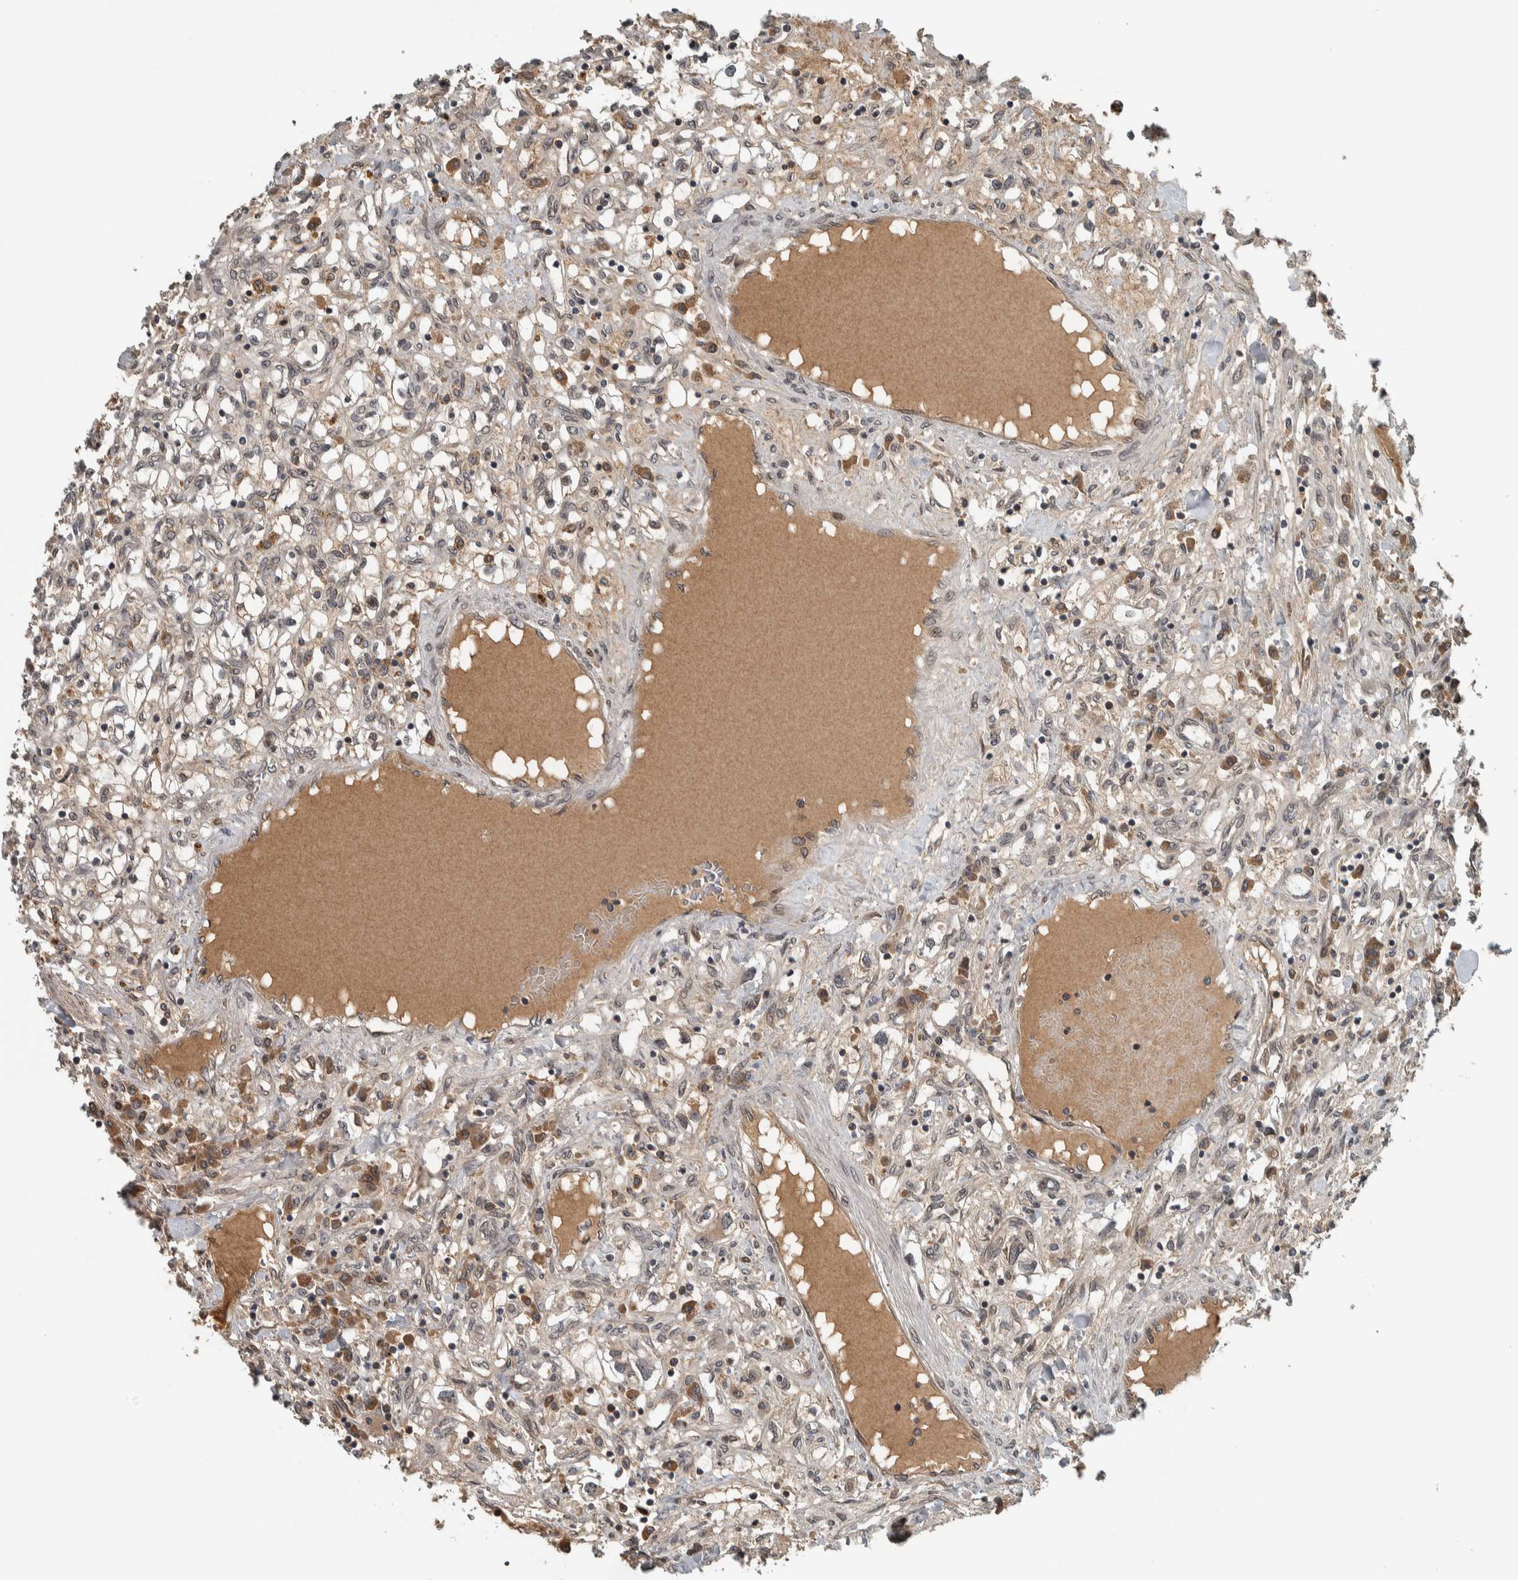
{"staining": {"intensity": "moderate", "quantity": "25%-75%", "location": "cytoplasmic/membranous"}, "tissue": "renal cancer", "cell_type": "Tumor cells", "image_type": "cancer", "snomed": [{"axis": "morphology", "description": "Adenocarcinoma, NOS"}, {"axis": "topography", "description": "Kidney"}], "caption": "Renal cancer (adenocarcinoma) stained with DAB (3,3'-diaminobenzidine) immunohistochemistry (IHC) shows medium levels of moderate cytoplasmic/membranous staining in about 25%-75% of tumor cells.", "gene": "XPO5", "patient": {"sex": "male", "age": 68}}